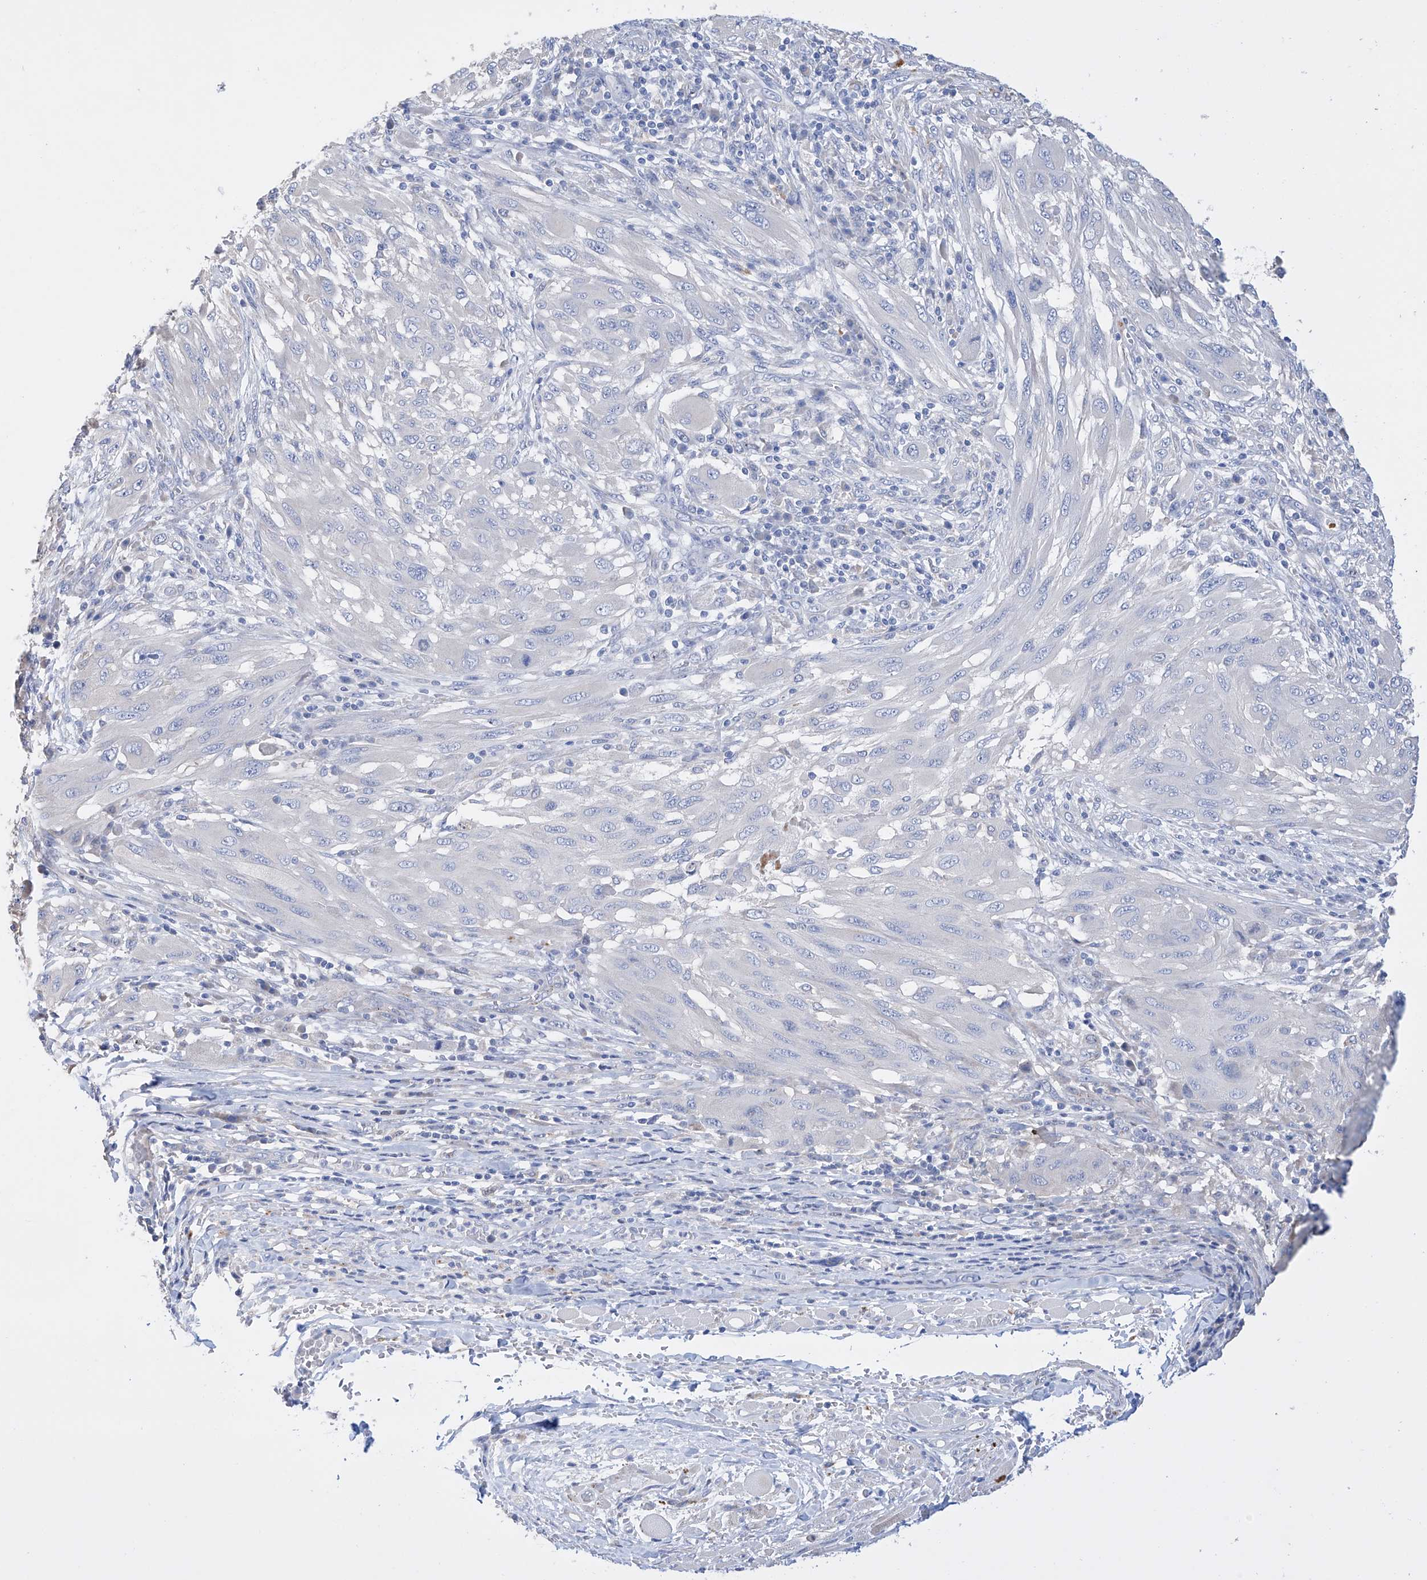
{"staining": {"intensity": "negative", "quantity": "none", "location": "none"}, "tissue": "melanoma", "cell_type": "Tumor cells", "image_type": "cancer", "snomed": [{"axis": "morphology", "description": "Malignant melanoma, NOS"}, {"axis": "topography", "description": "Skin"}], "caption": "The micrograph demonstrates no staining of tumor cells in melanoma.", "gene": "AFG1L", "patient": {"sex": "female", "age": 91}}